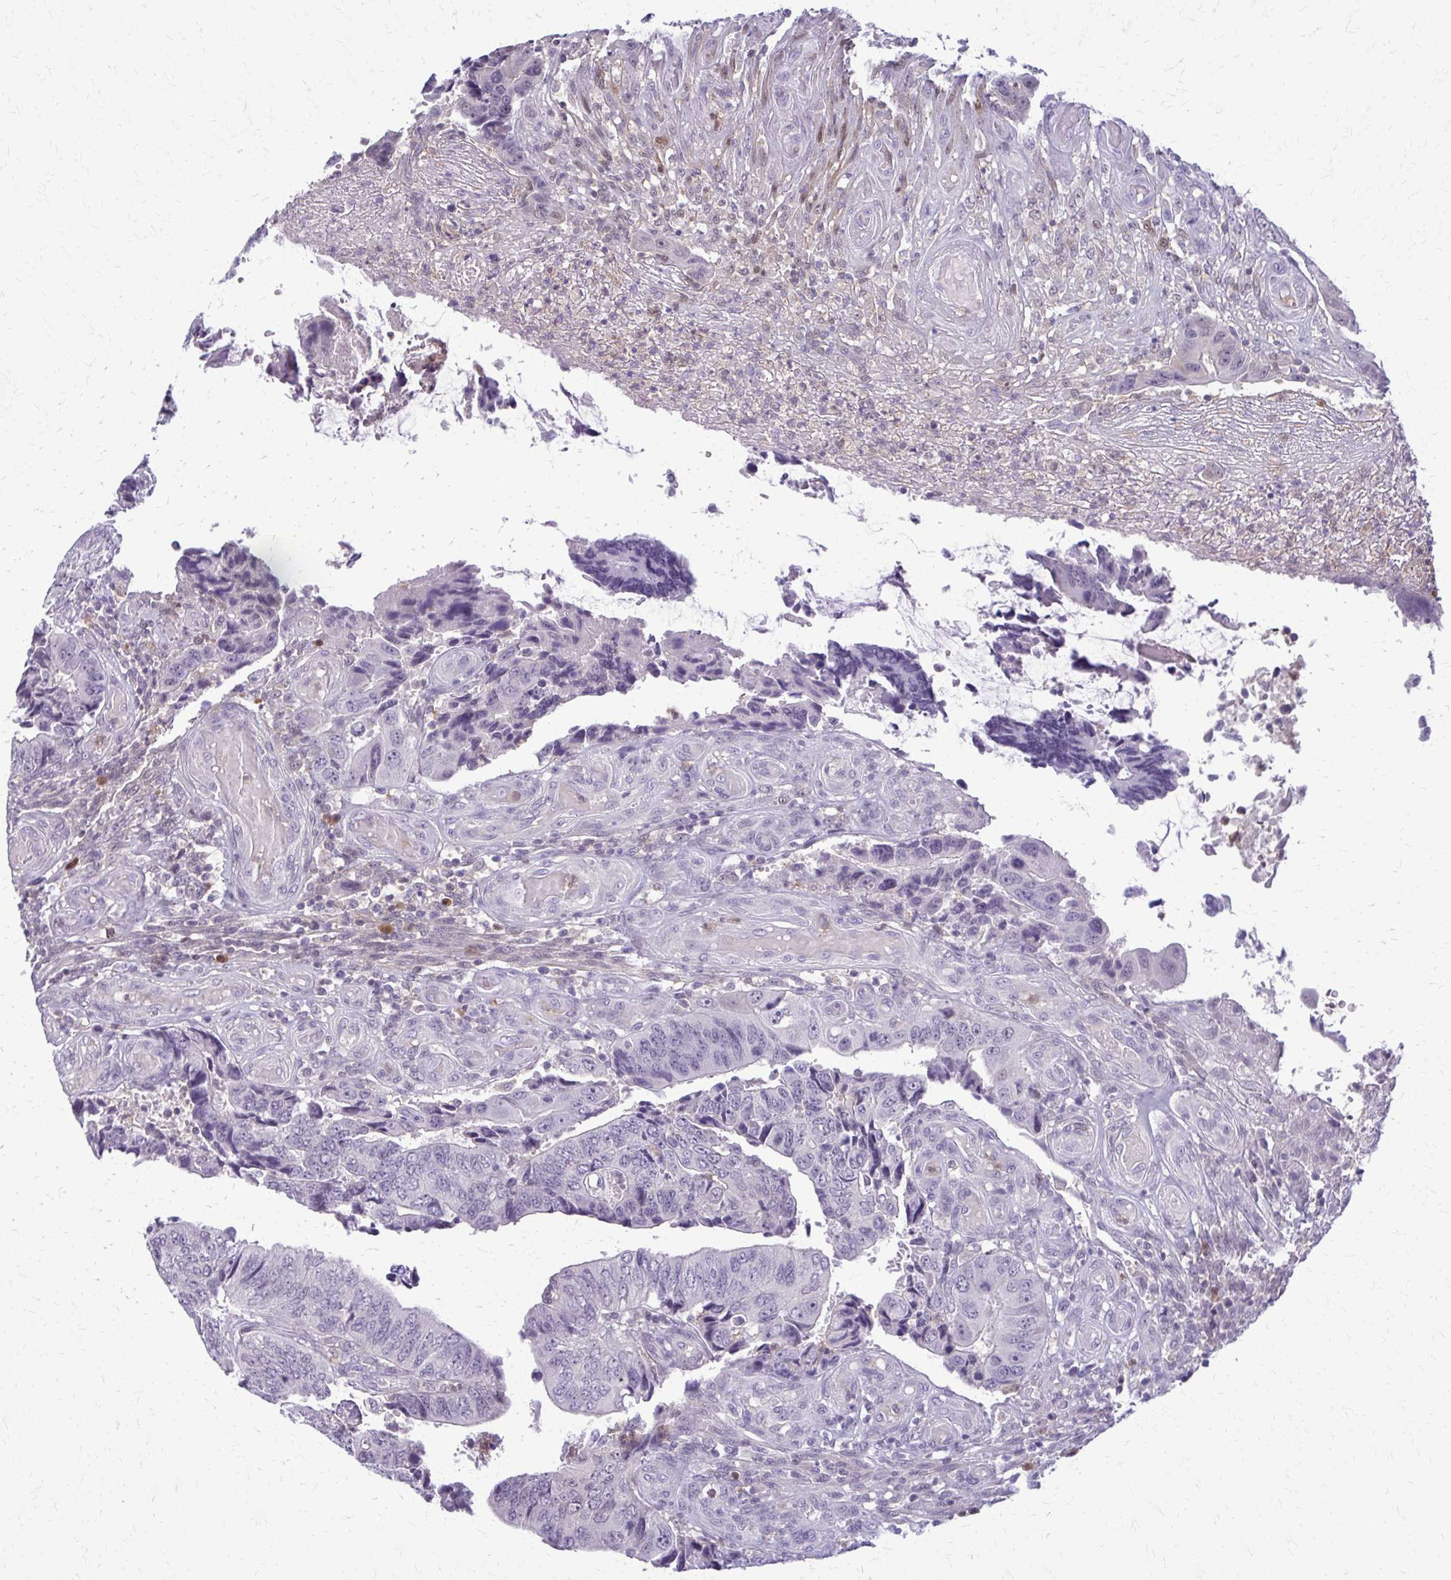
{"staining": {"intensity": "negative", "quantity": "none", "location": "none"}, "tissue": "colorectal cancer", "cell_type": "Tumor cells", "image_type": "cancer", "snomed": [{"axis": "morphology", "description": "Adenocarcinoma, NOS"}, {"axis": "topography", "description": "Colon"}], "caption": "IHC photomicrograph of neoplastic tissue: human adenocarcinoma (colorectal) stained with DAB (3,3'-diaminobenzidine) demonstrates no significant protein staining in tumor cells.", "gene": "GLRX", "patient": {"sex": "male", "age": 87}}